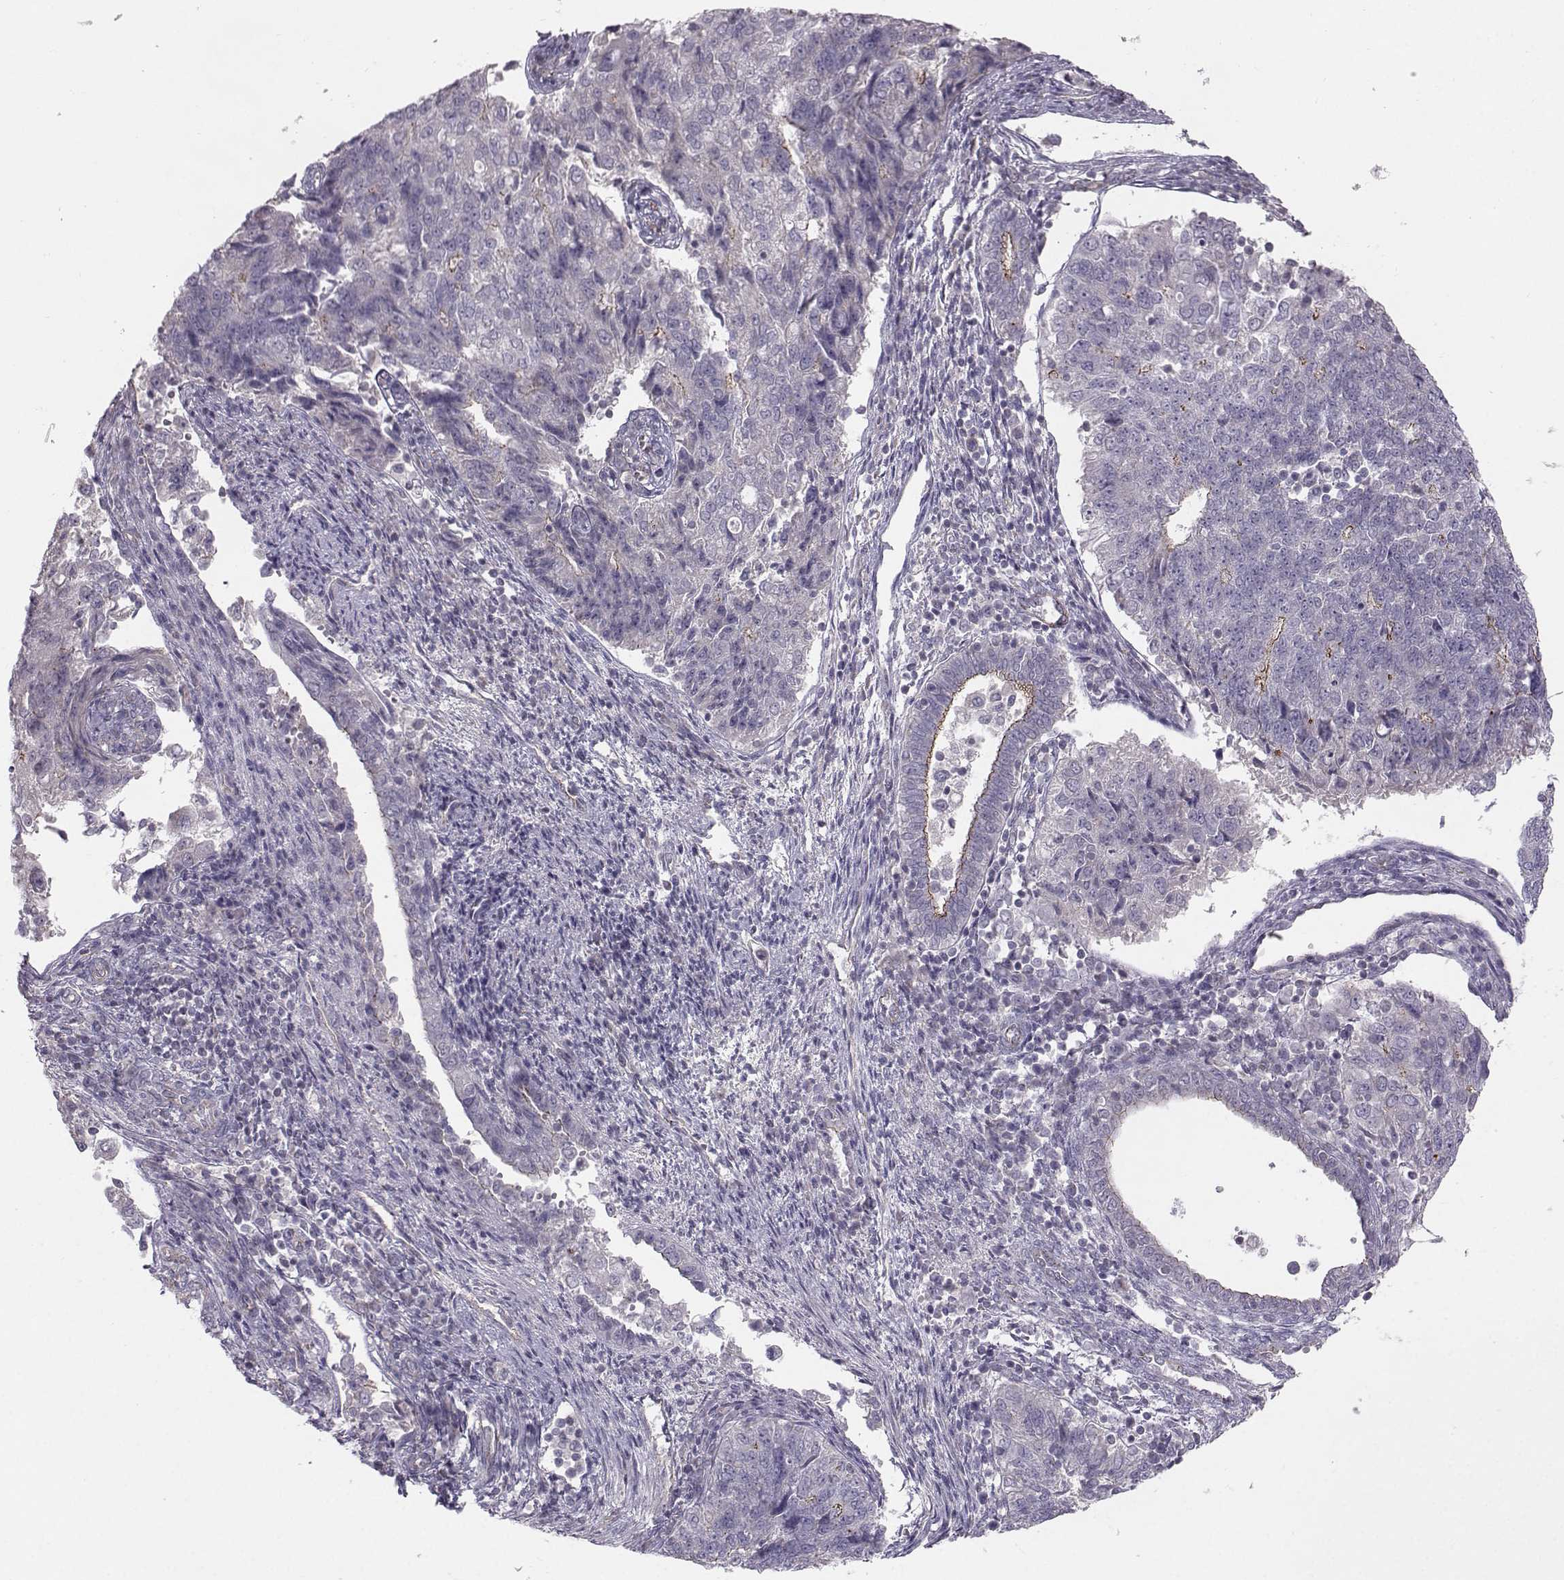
{"staining": {"intensity": "moderate", "quantity": "<25%", "location": "cytoplasmic/membranous"}, "tissue": "endometrial cancer", "cell_type": "Tumor cells", "image_type": "cancer", "snomed": [{"axis": "morphology", "description": "Adenocarcinoma, NOS"}, {"axis": "topography", "description": "Endometrium"}], "caption": "About <25% of tumor cells in human endometrial adenocarcinoma display moderate cytoplasmic/membranous protein positivity as visualized by brown immunohistochemical staining.", "gene": "MAST1", "patient": {"sex": "female", "age": 43}}